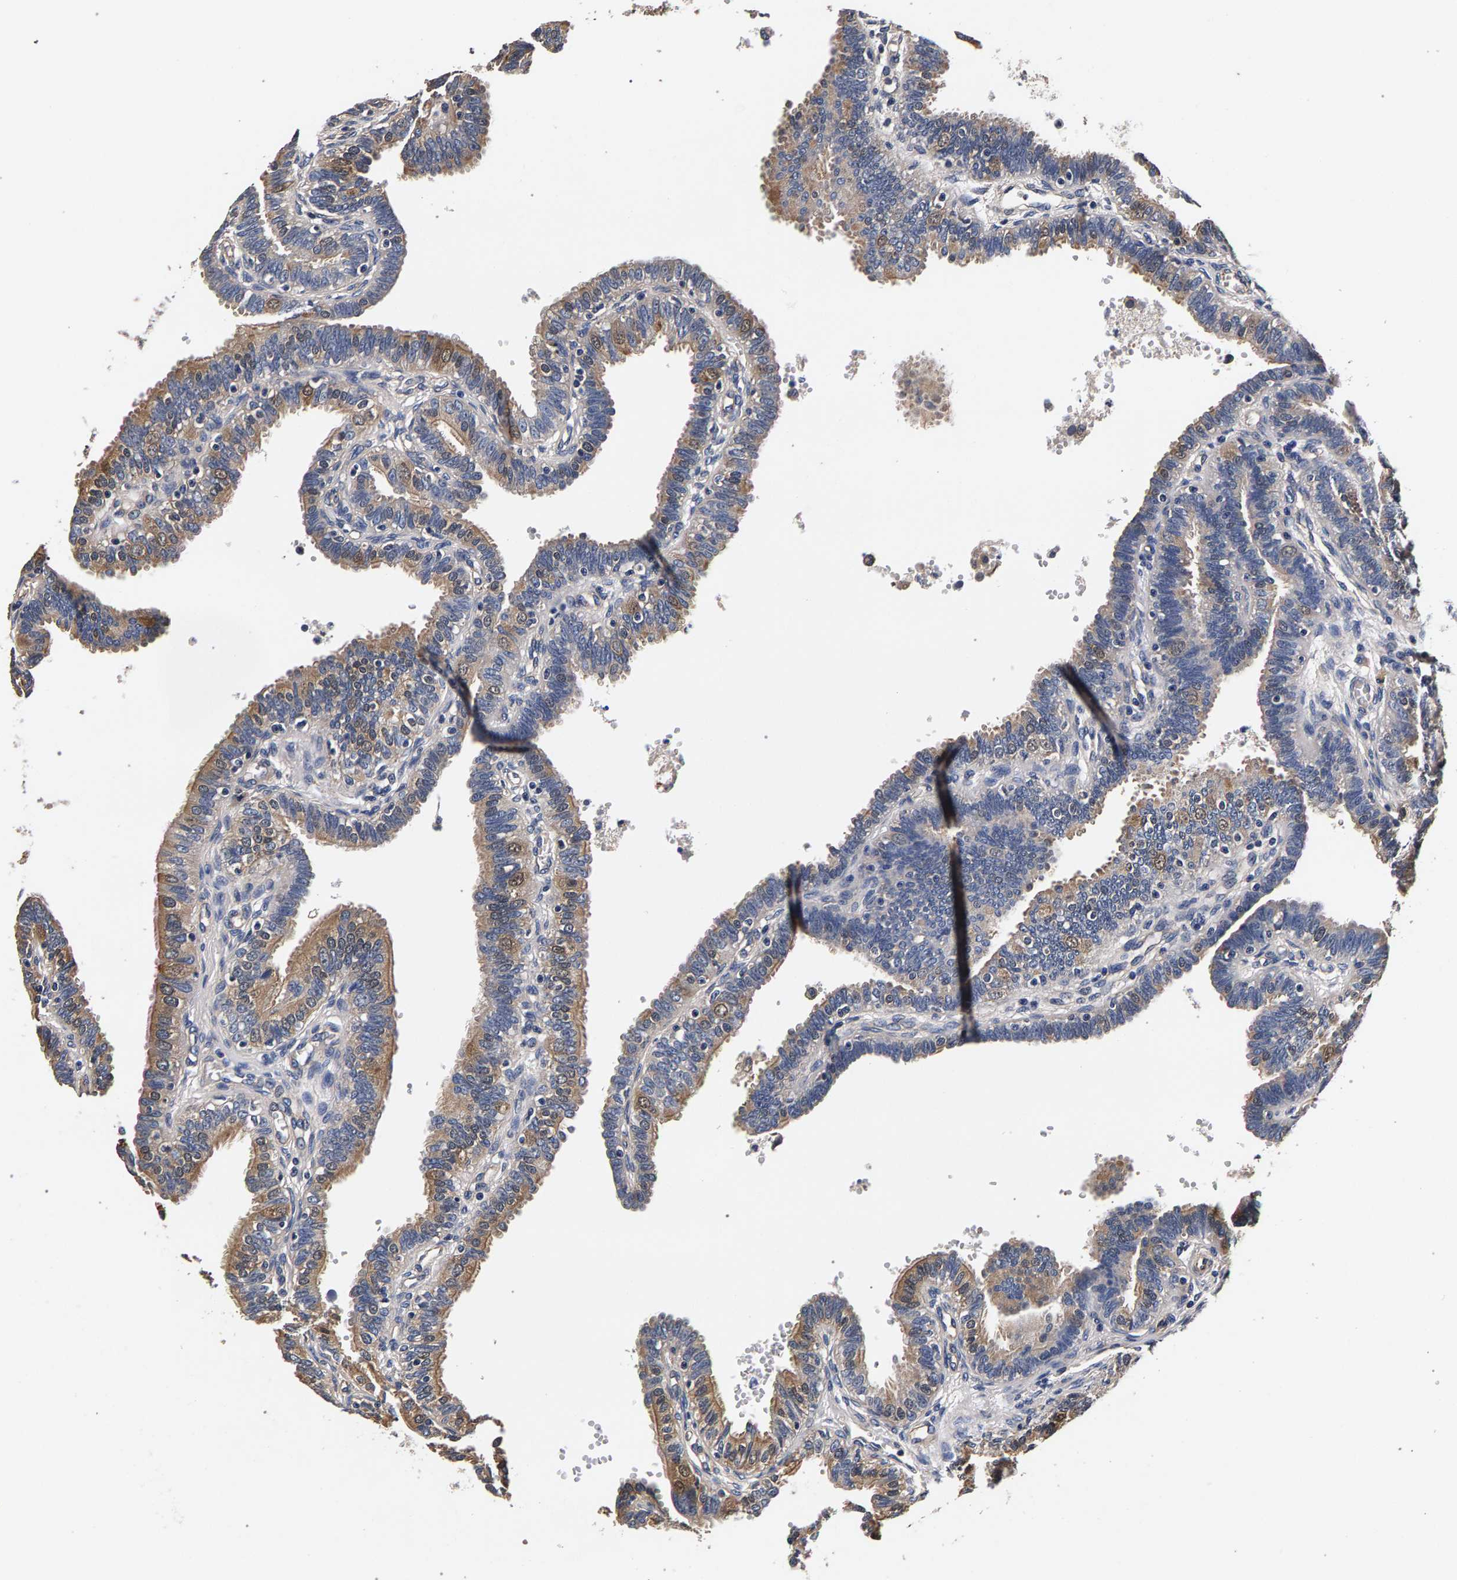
{"staining": {"intensity": "moderate", "quantity": ">75%", "location": "cytoplasmic/membranous"}, "tissue": "fallopian tube", "cell_type": "Glandular cells", "image_type": "normal", "snomed": [{"axis": "morphology", "description": "Normal tissue, NOS"}, {"axis": "topography", "description": "Fallopian tube"}, {"axis": "topography", "description": "Placenta"}], "caption": "Protein expression analysis of unremarkable human fallopian tube reveals moderate cytoplasmic/membranous staining in about >75% of glandular cells. (IHC, brightfield microscopy, high magnification).", "gene": "MARCHF7", "patient": {"sex": "female", "age": 34}}